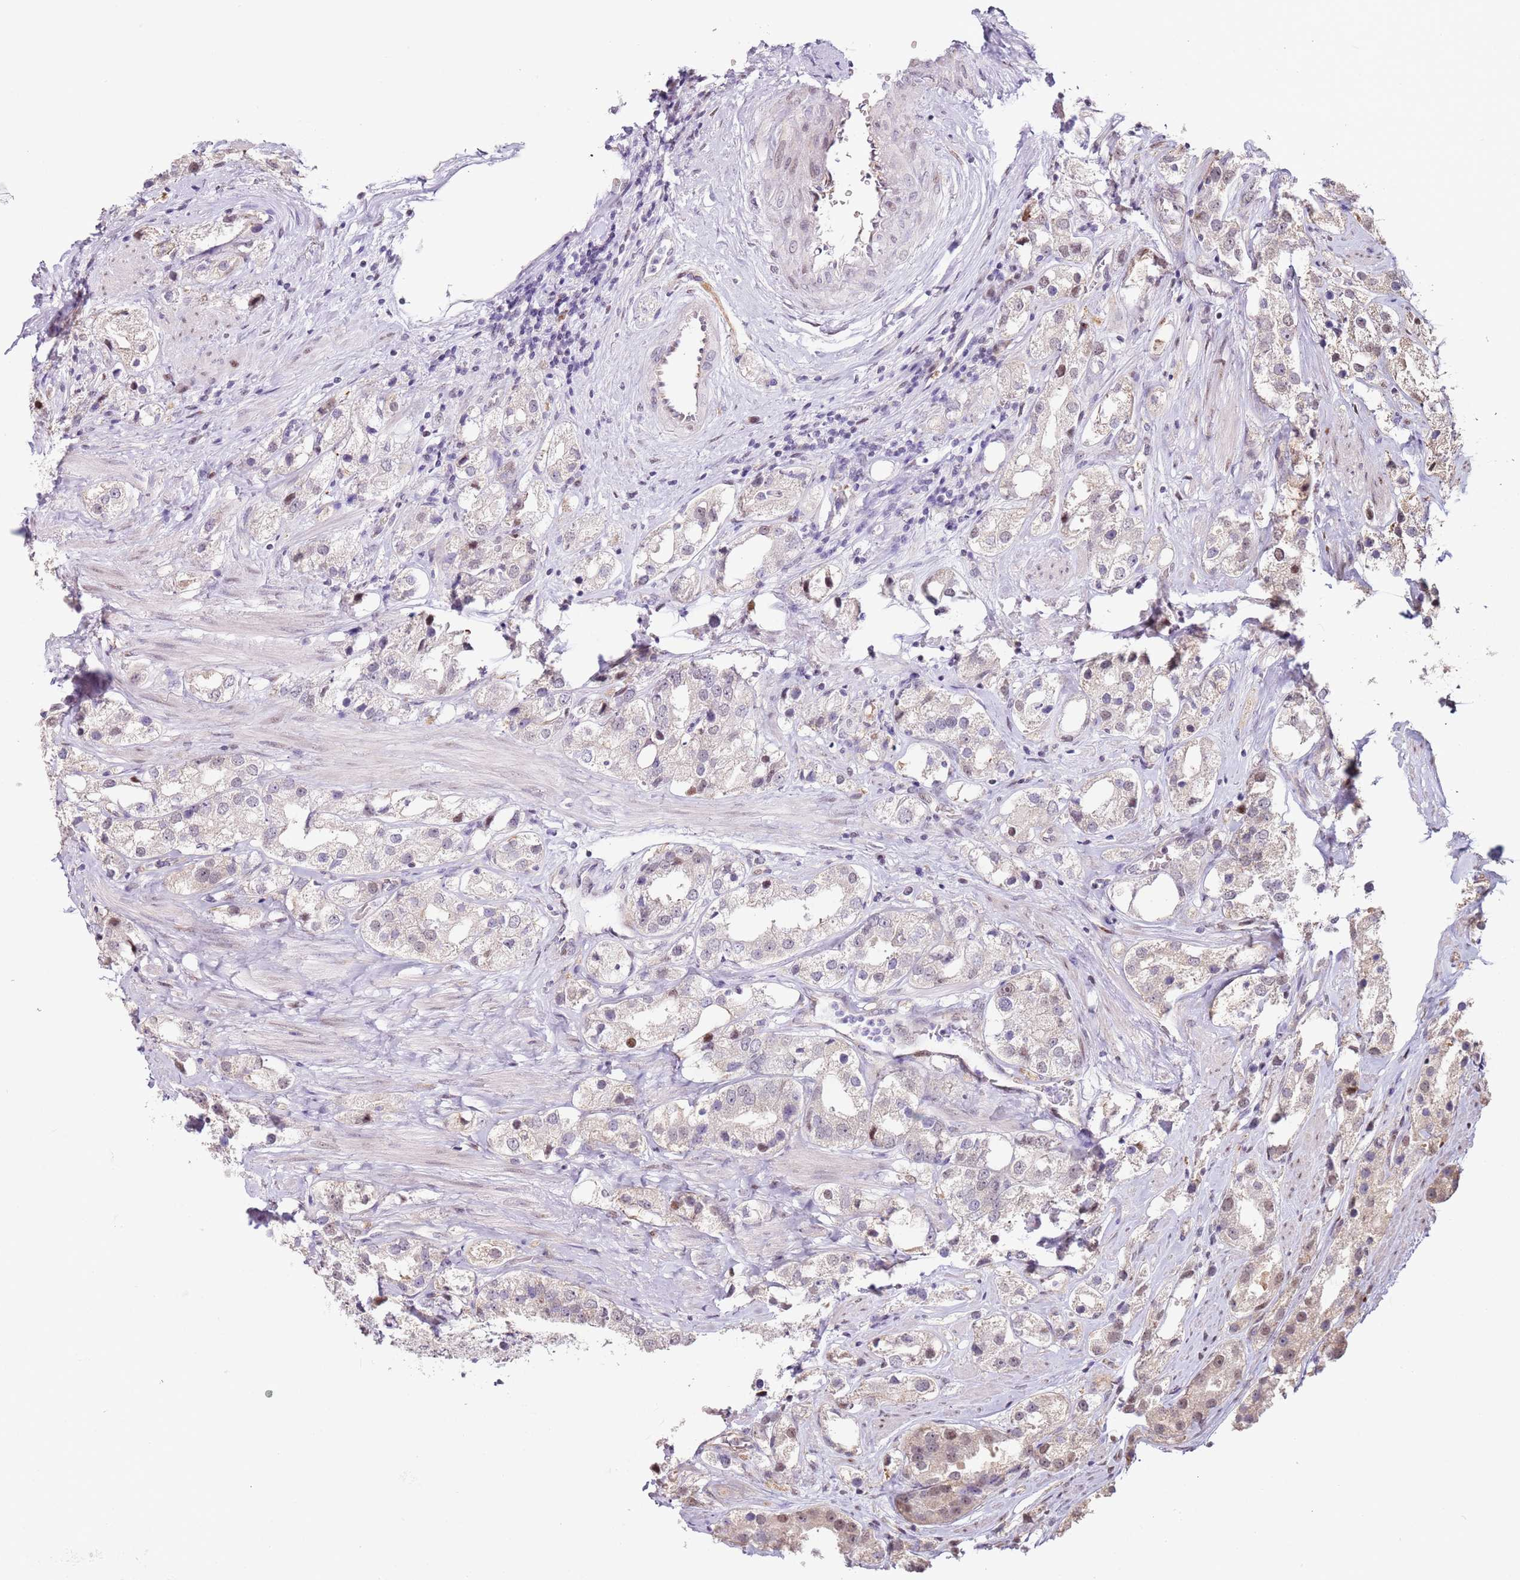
{"staining": {"intensity": "weak", "quantity": "<25%", "location": "nuclear"}, "tissue": "prostate cancer", "cell_type": "Tumor cells", "image_type": "cancer", "snomed": [{"axis": "morphology", "description": "Adenocarcinoma, NOS"}, {"axis": "topography", "description": "Prostate"}], "caption": "DAB immunohistochemical staining of prostate cancer (adenocarcinoma) demonstrates no significant positivity in tumor cells. Nuclei are stained in blue.", "gene": "PSMD4", "patient": {"sex": "male", "age": 79}}